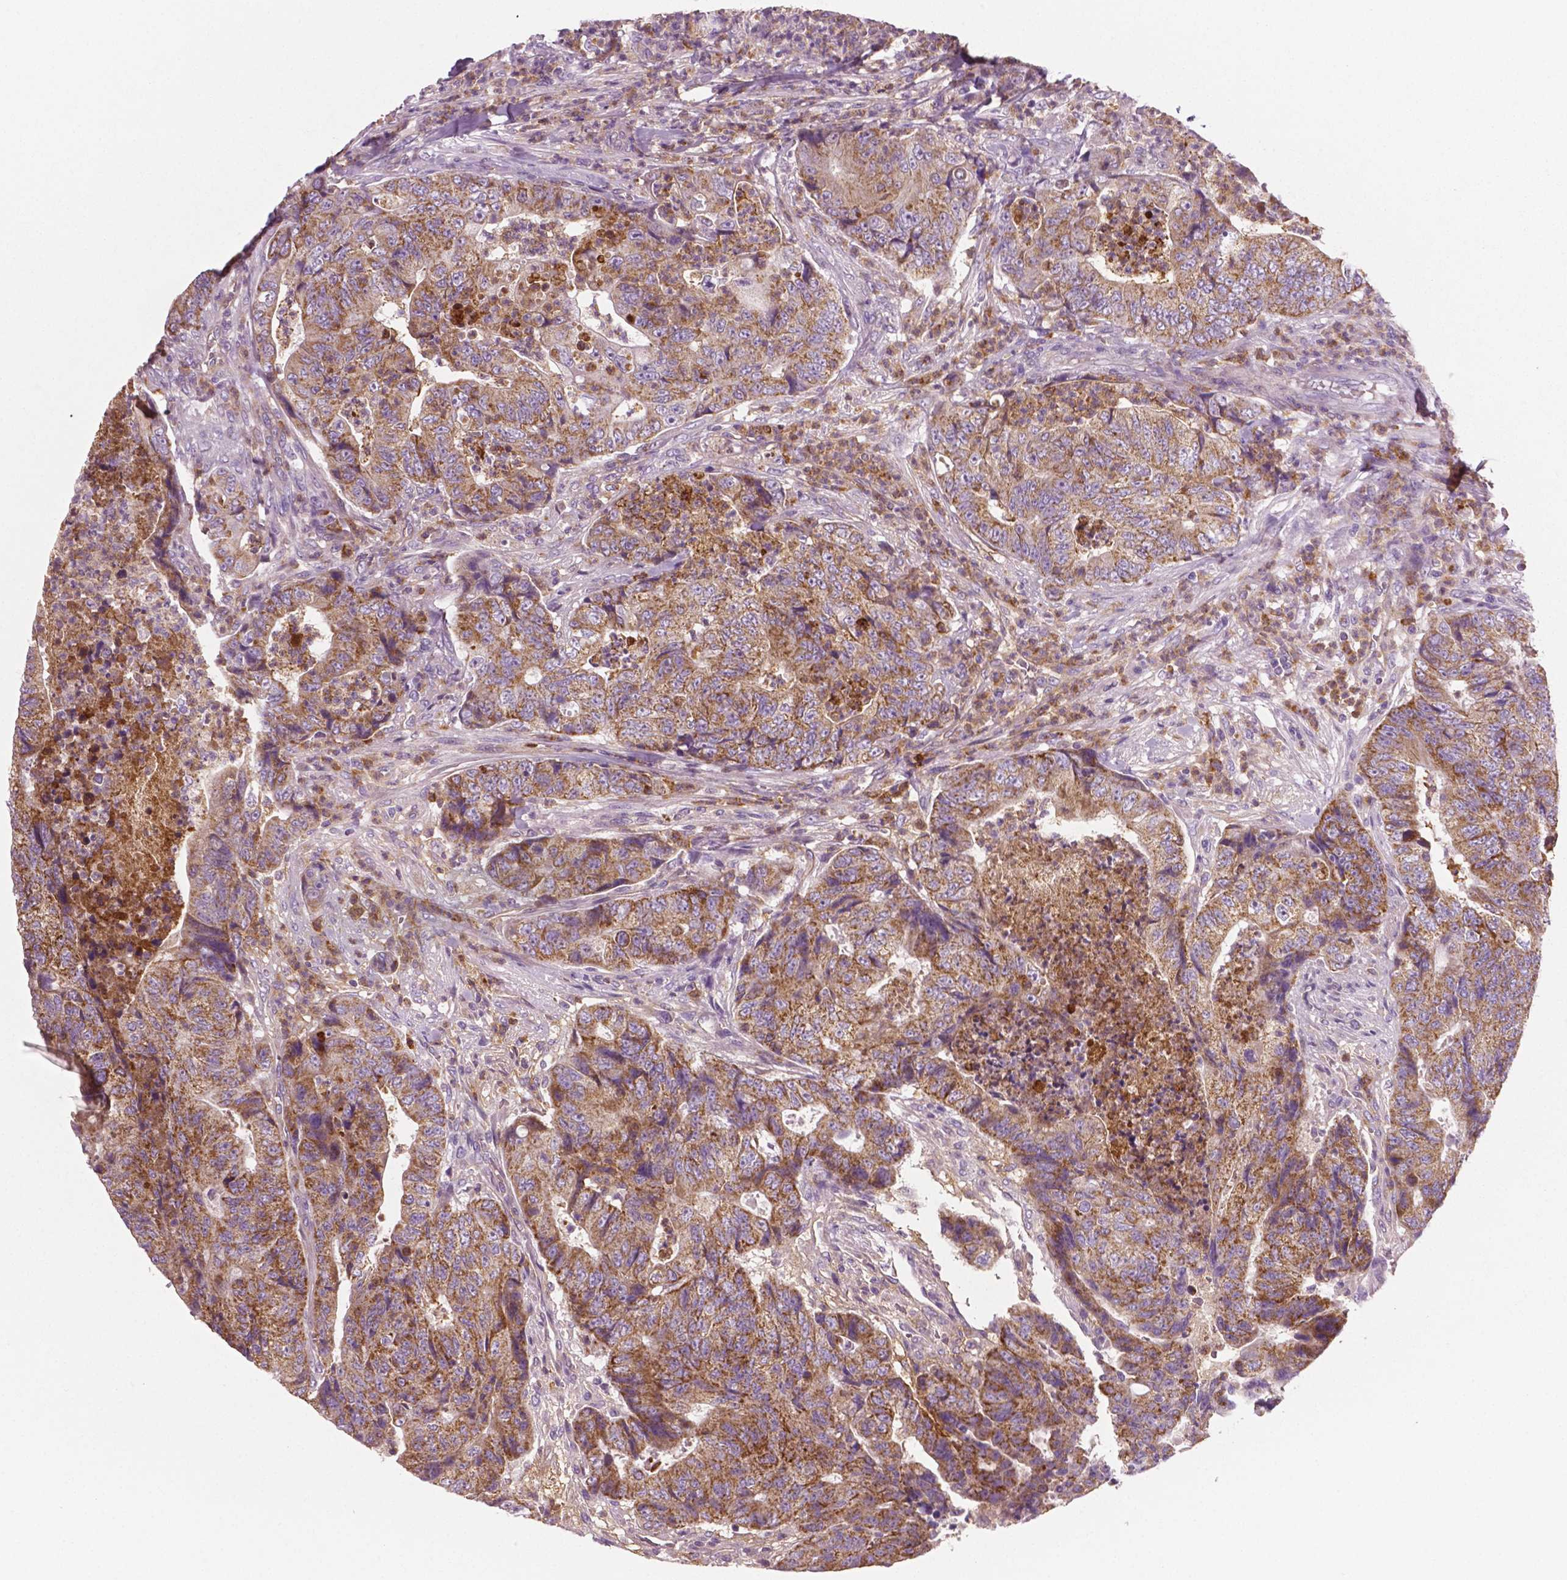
{"staining": {"intensity": "moderate", "quantity": ">75%", "location": "cytoplasmic/membranous"}, "tissue": "colorectal cancer", "cell_type": "Tumor cells", "image_type": "cancer", "snomed": [{"axis": "morphology", "description": "Adenocarcinoma, NOS"}, {"axis": "topography", "description": "Colon"}], "caption": "Colorectal cancer (adenocarcinoma) tissue shows moderate cytoplasmic/membranous staining in approximately >75% of tumor cells", "gene": "PTX3", "patient": {"sex": "female", "age": 48}}